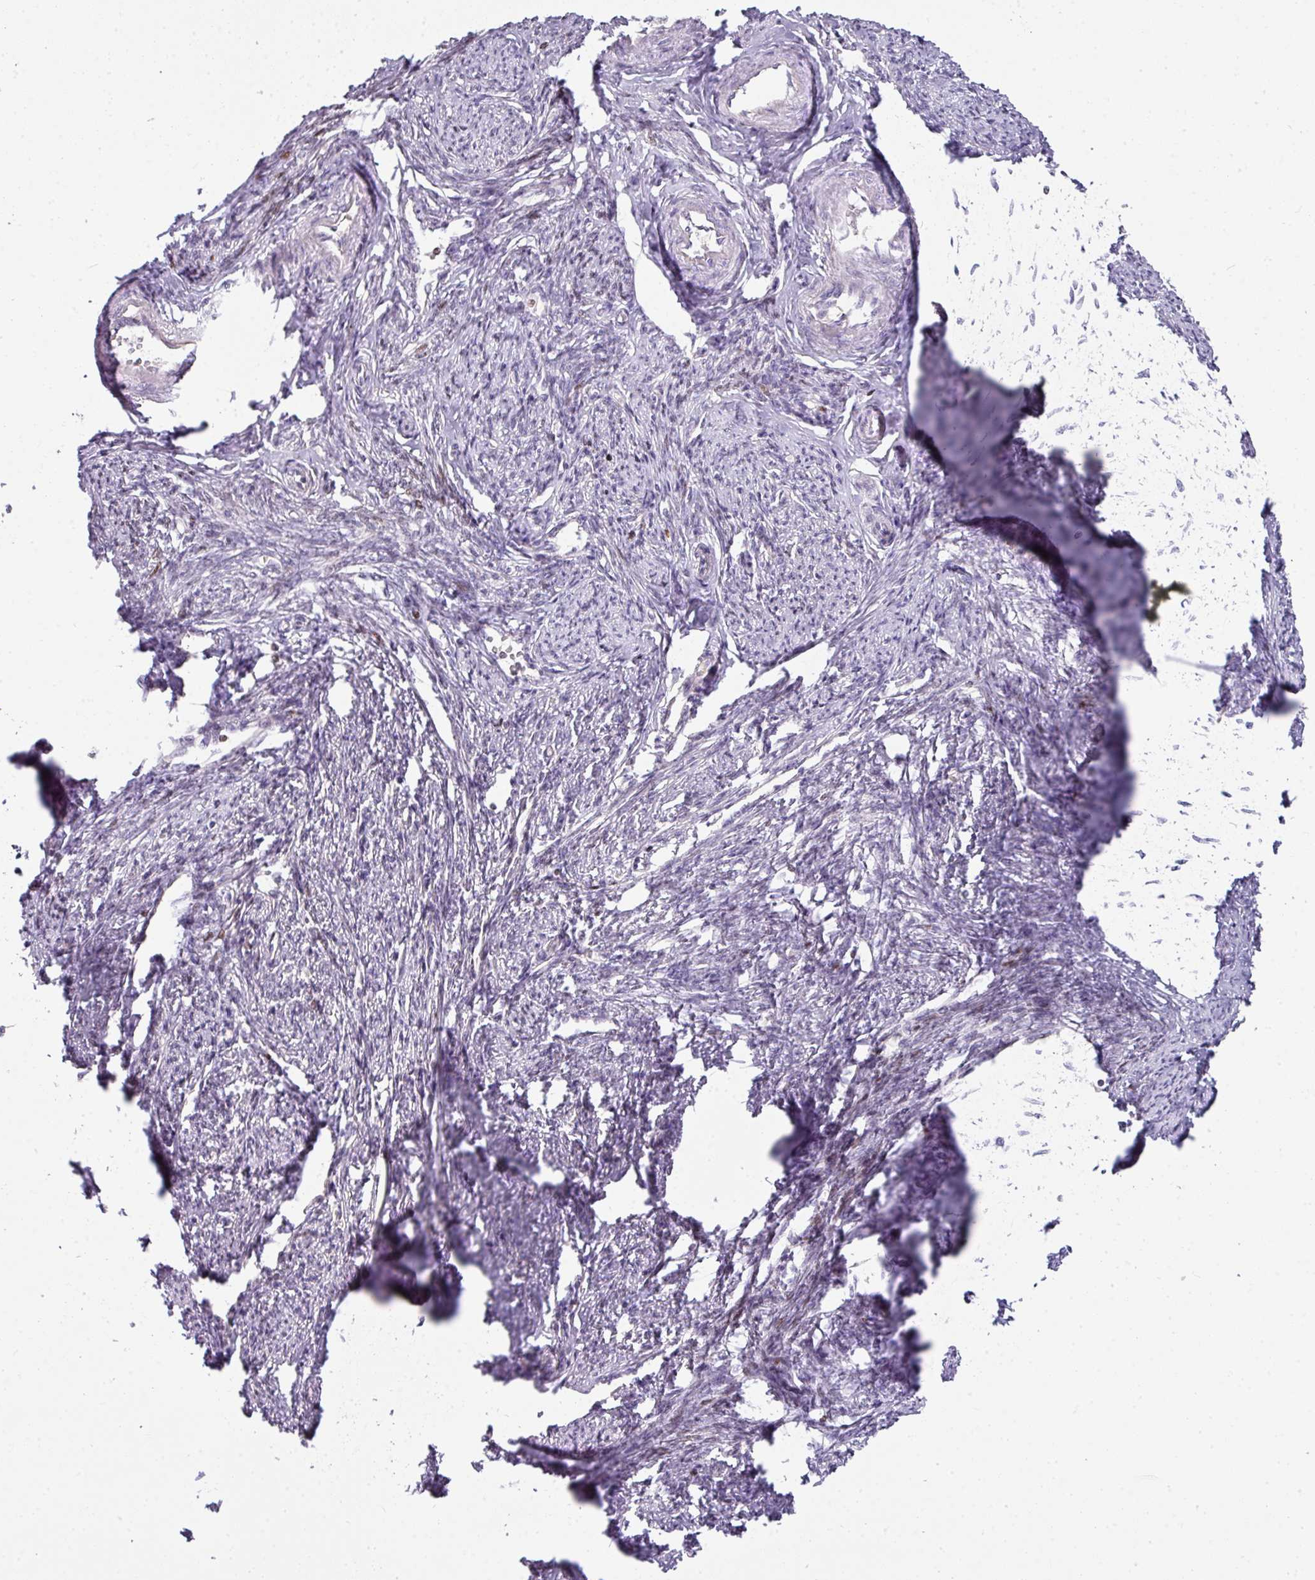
{"staining": {"intensity": "negative", "quantity": "none", "location": "none"}, "tissue": "smooth muscle", "cell_type": "Smooth muscle cells", "image_type": "normal", "snomed": [{"axis": "morphology", "description": "Normal tissue, NOS"}, {"axis": "topography", "description": "Smooth muscle"}, {"axis": "topography", "description": "Uterus"}], "caption": "DAB immunohistochemical staining of benign human smooth muscle shows no significant expression in smooth muscle cells.", "gene": "STAT5A", "patient": {"sex": "female", "age": 59}}